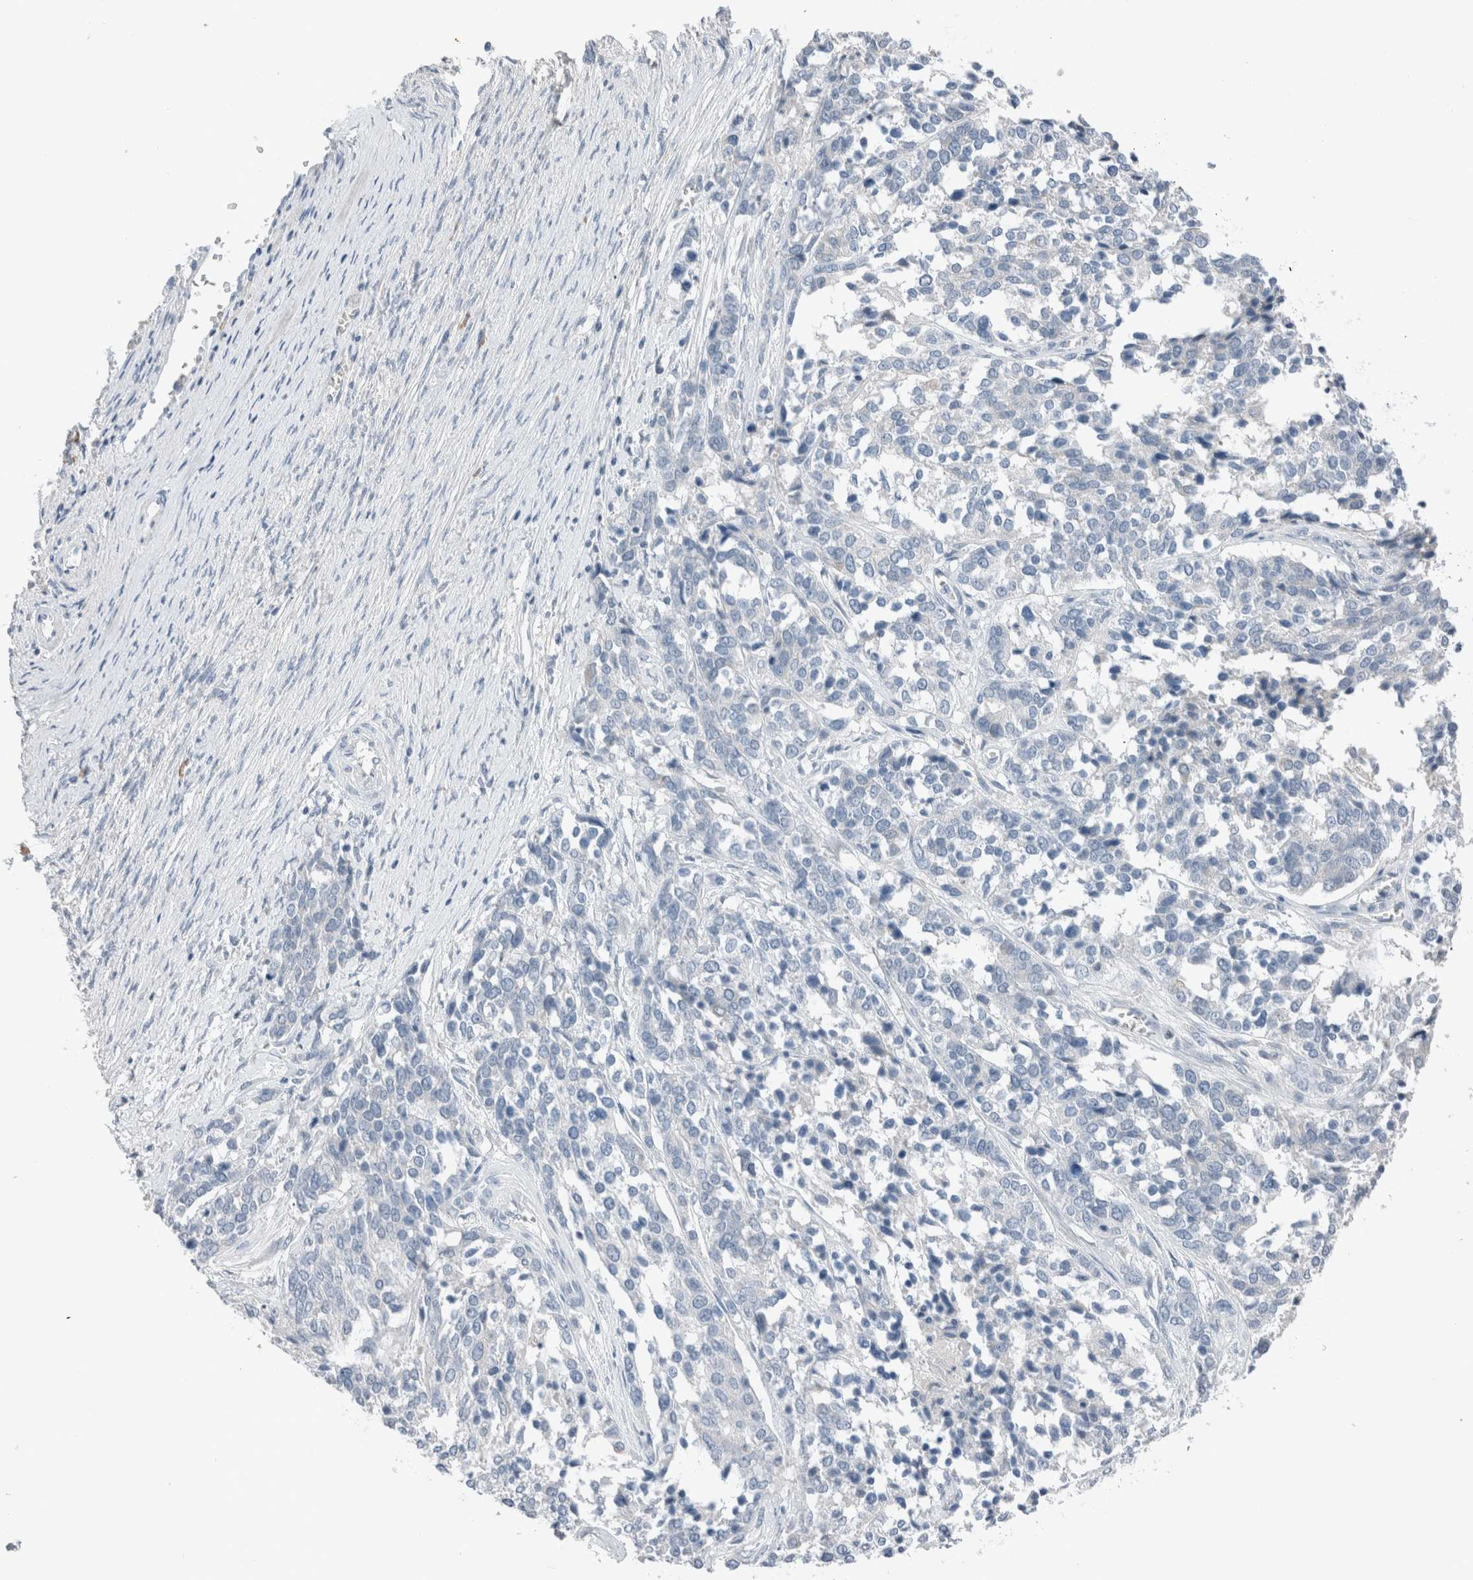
{"staining": {"intensity": "negative", "quantity": "none", "location": "none"}, "tissue": "ovarian cancer", "cell_type": "Tumor cells", "image_type": "cancer", "snomed": [{"axis": "morphology", "description": "Cystadenocarcinoma, serous, NOS"}, {"axis": "topography", "description": "Ovary"}], "caption": "High magnification brightfield microscopy of serous cystadenocarcinoma (ovarian) stained with DAB (brown) and counterstained with hematoxylin (blue): tumor cells show no significant expression.", "gene": "DUOX1", "patient": {"sex": "female", "age": 44}}